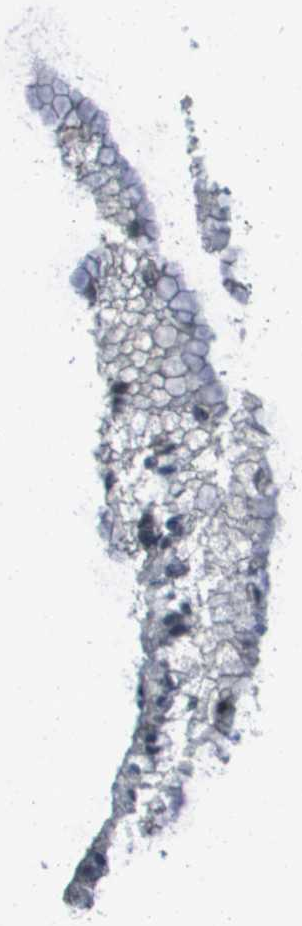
{"staining": {"intensity": "weak", "quantity": "<25%", "location": "cytoplasmic/membranous"}, "tissue": "ovarian cancer", "cell_type": "Tumor cells", "image_type": "cancer", "snomed": [{"axis": "morphology", "description": "Cystadenocarcinoma, mucinous, NOS"}, {"axis": "topography", "description": "Ovary"}], "caption": "DAB immunohistochemical staining of human ovarian cancer displays no significant staining in tumor cells.", "gene": "CAMK4", "patient": {"sex": "female", "age": 57}}